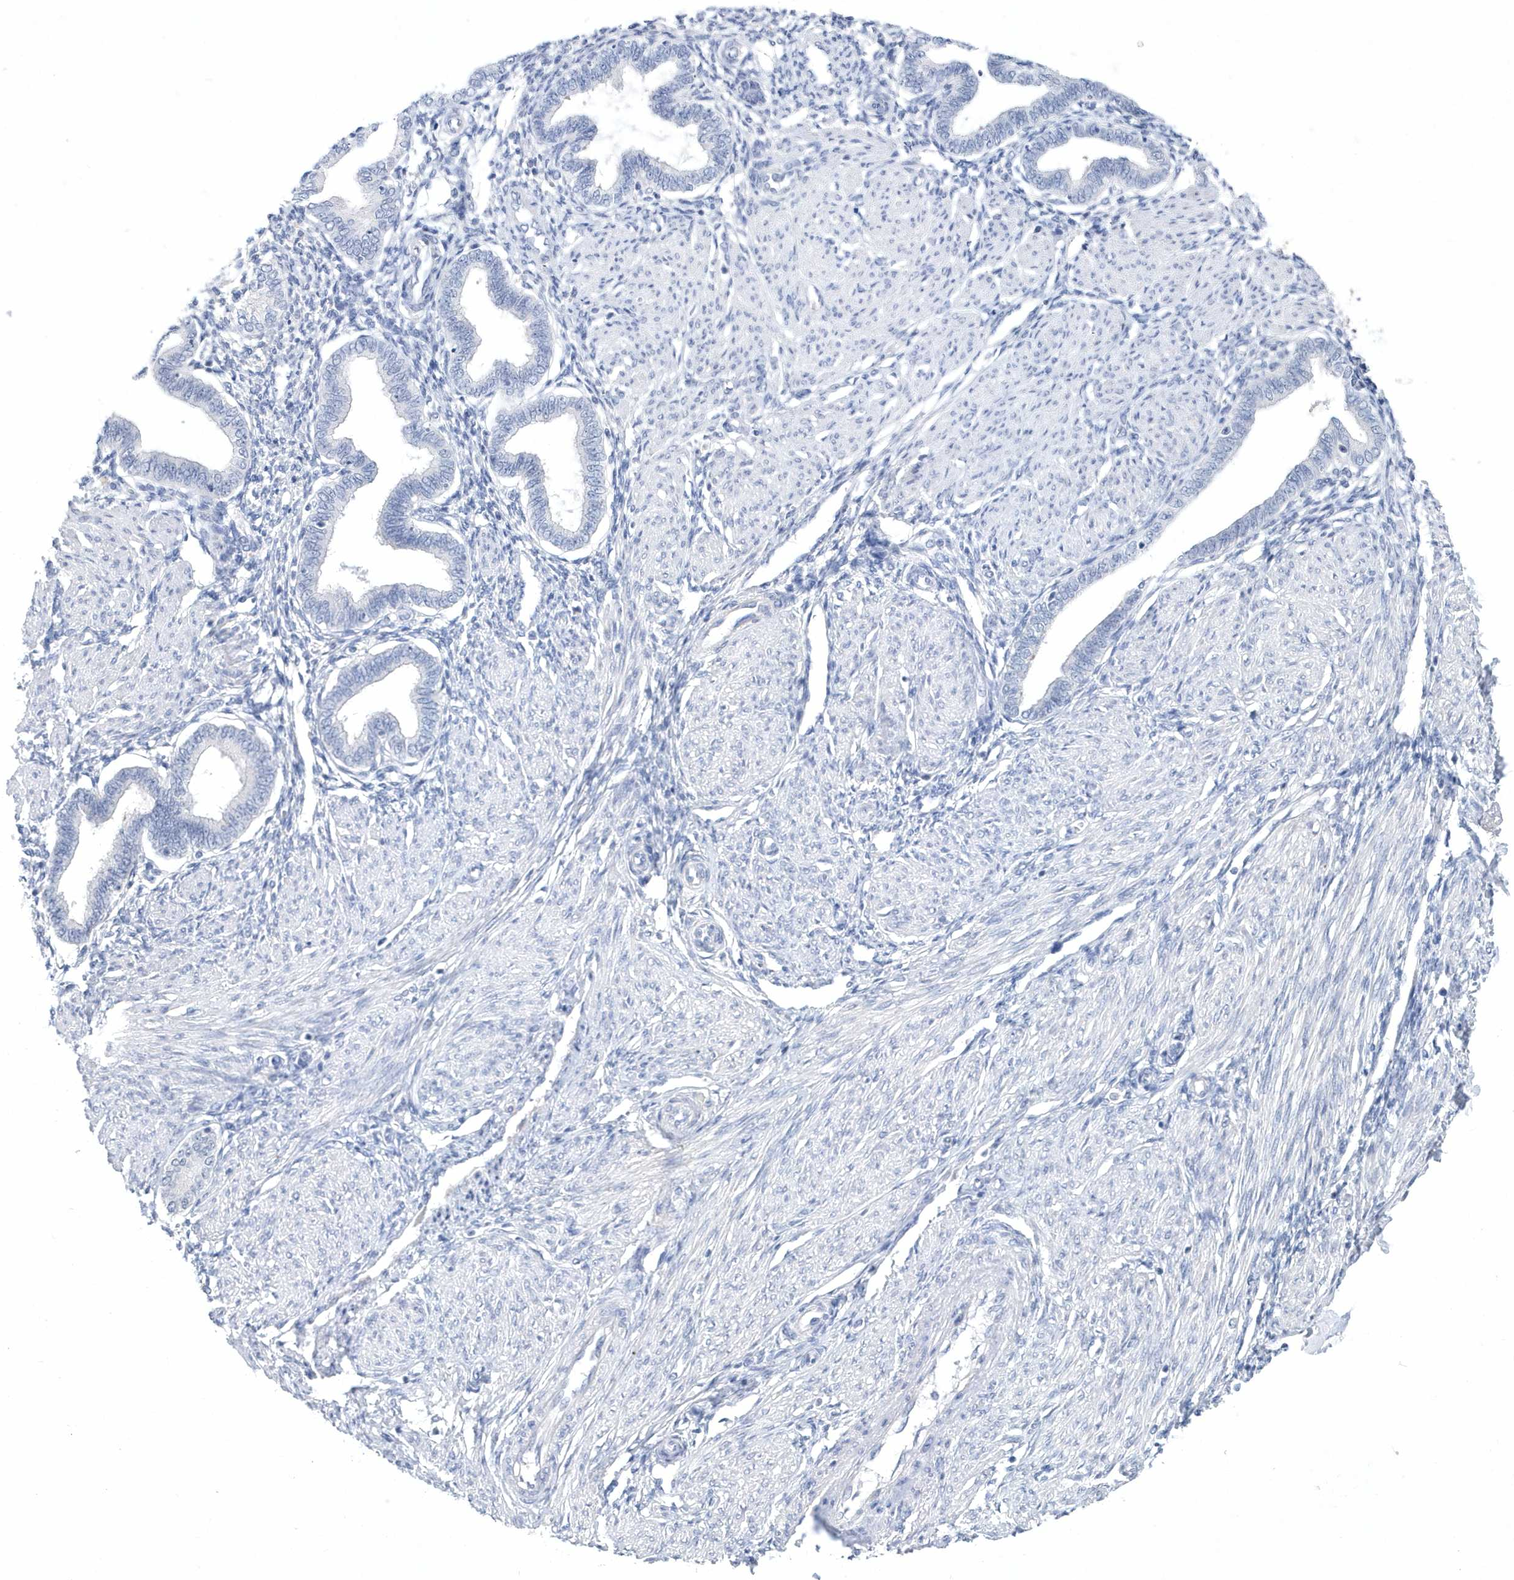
{"staining": {"intensity": "negative", "quantity": "none", "location": "none"}, "tissue": "endometrium", "cell_type": "Cells in endometrial stroma", "image_type": "normal", "snomed": [{"axis": "morphology", "description": "Normal tissue, NOS"}, {"axis": "topography", "description": "Endometrium"}], "caption": "IHC of benign human endometrium shows no positivity in cells in endometrial stroma.", "gene": "BHLHA15", "patient": {"sex": "female", "age": 53}}